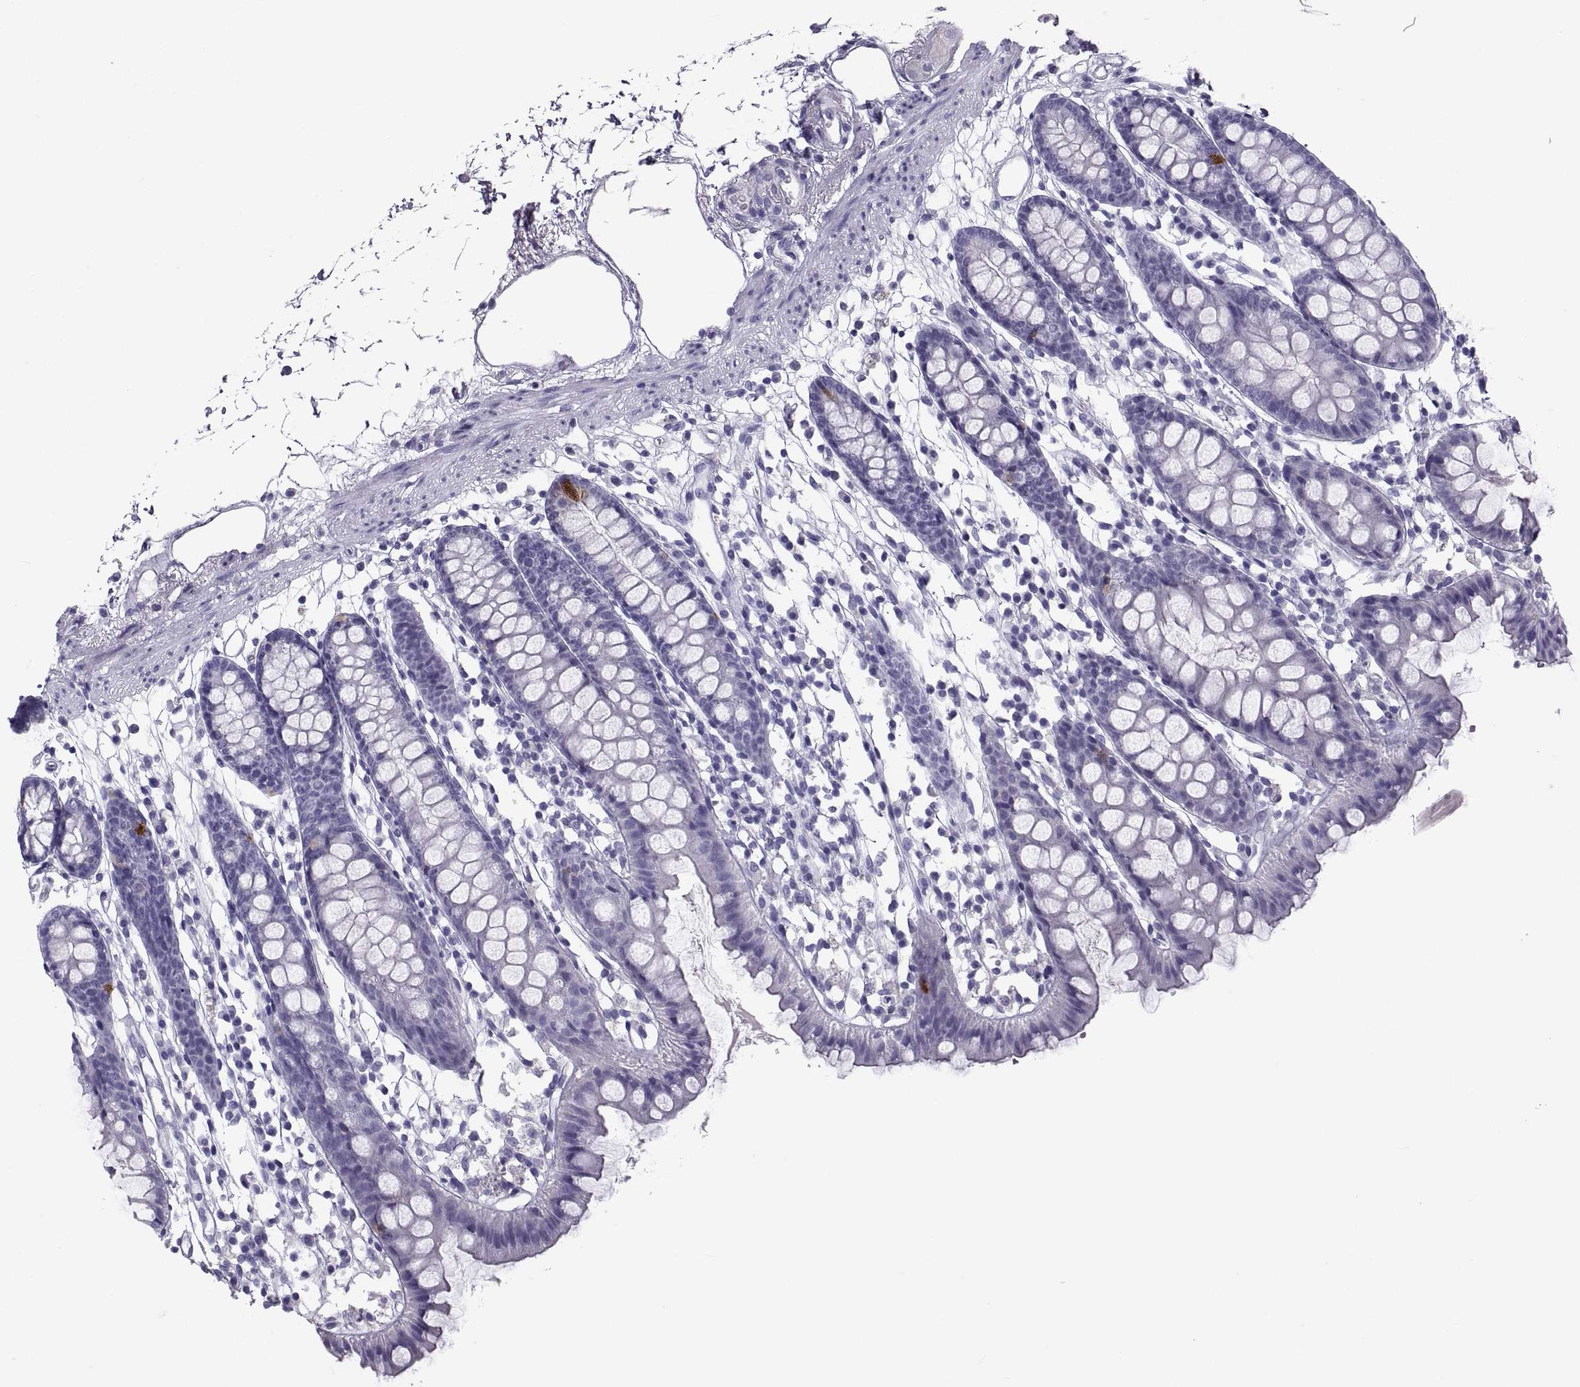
{"staining": {"intensity": "negative", "quantity": "none", "location": "none"}, "tissue": "colon", "cell_type": "Endothelial cells", "image_type": "normal", "snomed": [{"axis": "morphology", "description": "Normal tissue, NOS"}, {"axis": "topography", "description": "Colon"}], "caption": "DAB immunohistochemical staining of normal colon demonstrates no significant positivity in endothelial cells. (Stains: DAB (3,3'-diaminobenzidine) immunohistochemistry with hematoxylin counter stain, Microscopy: brightfield microscopy at high magnification).", "gene": "PCSK1N", "patient": {"sex": "male", "age": 47}}